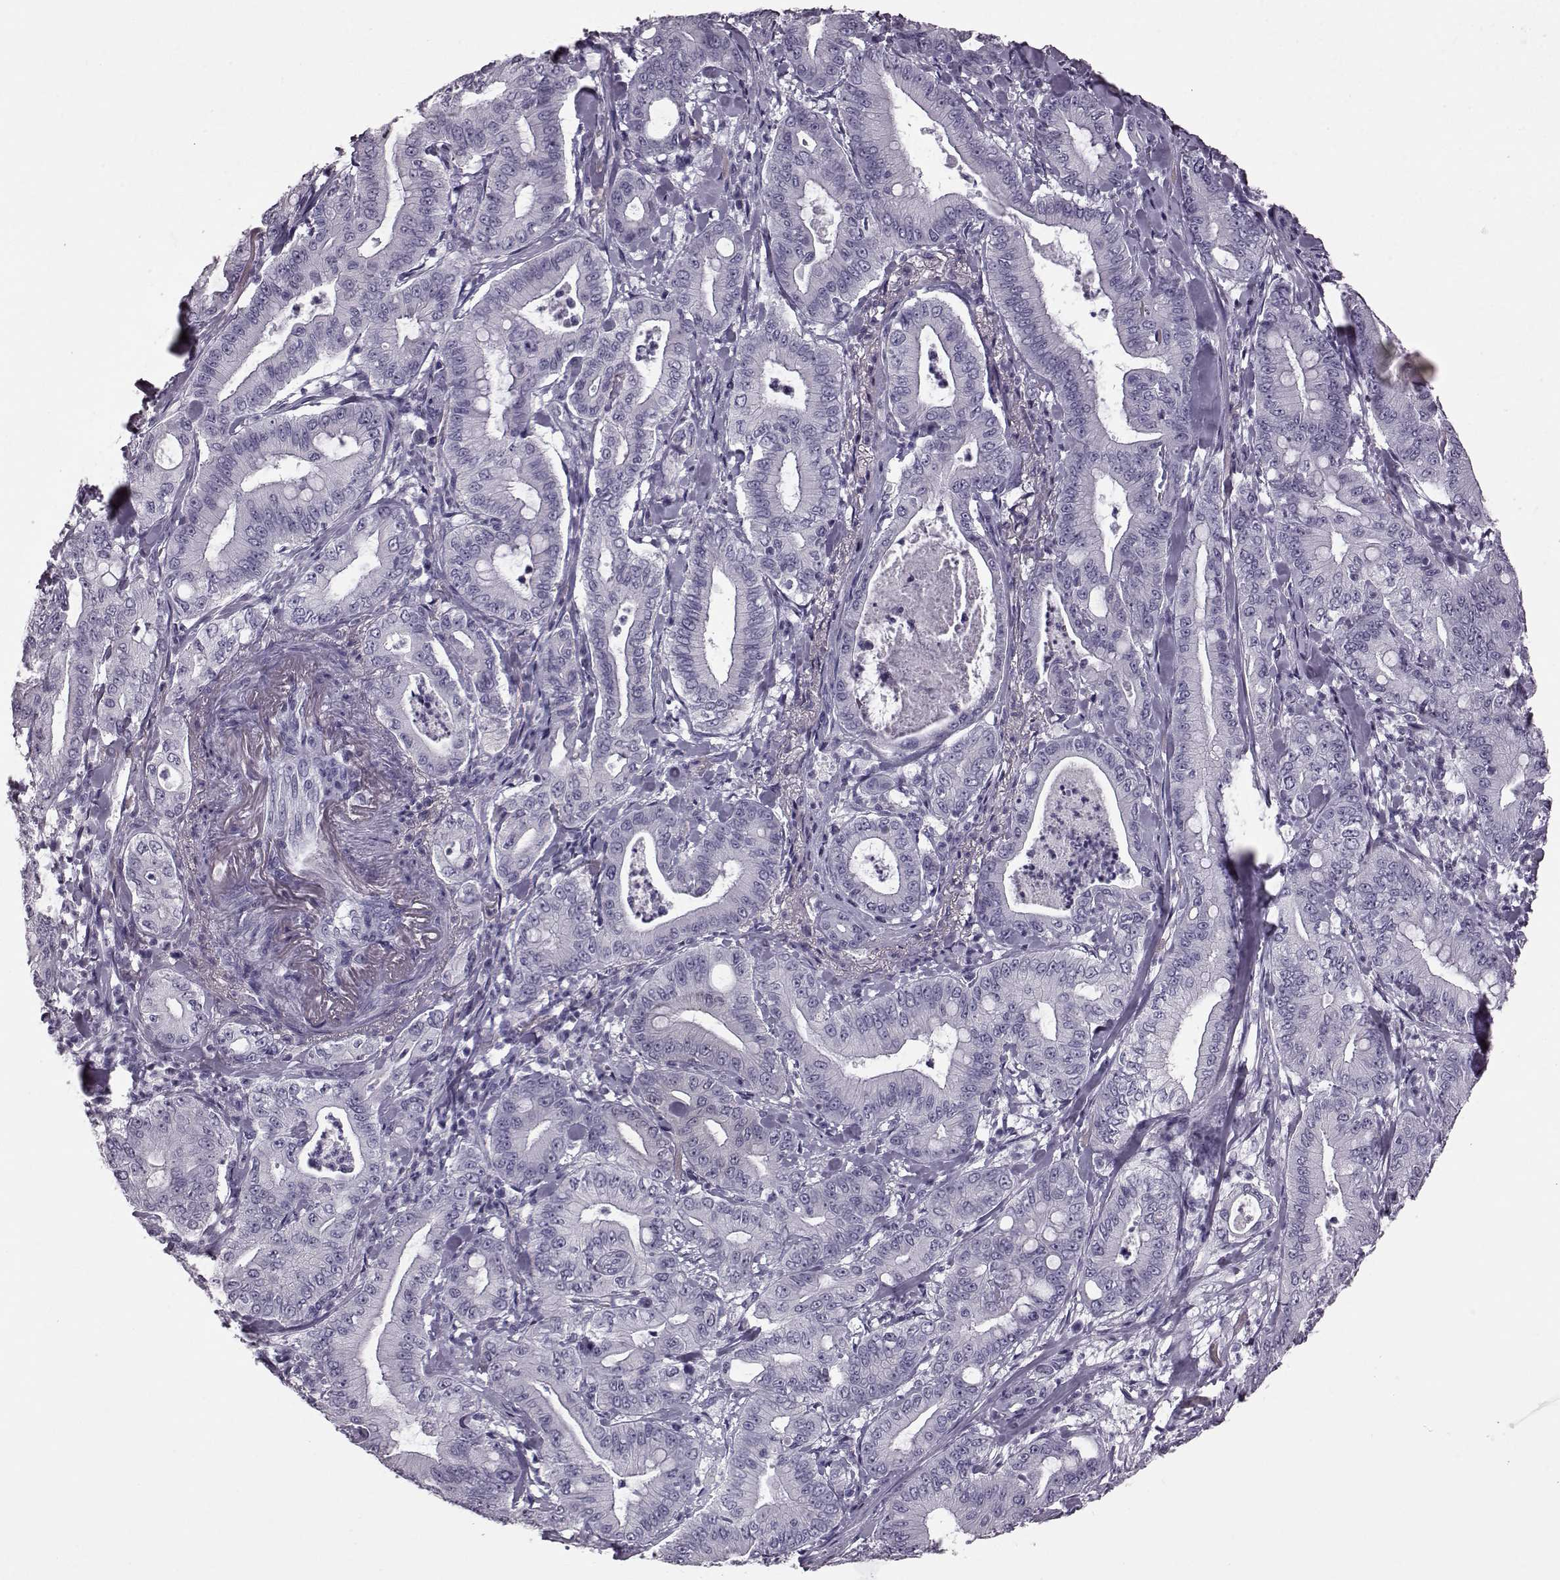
{"staining": {"intensity": "negative", "quantity": "none", "location": "none"}, "tissue": "pancreatic cancer", "cell_type": "Tumor cells", "image_type": "cancer", "snomed": [{"axis": "morphology", "description": "Adenocarcinoma, NOS"}, {"axis": "topography", "description": "Pancreas"}], "caption": "This is an immunohistochemistry image of human pancreatic cancer (adenocarcinoma). There is no positivity in tumor cells.", "gene": "AIPL1", "patient": {"sex": "male", "age": 71}}